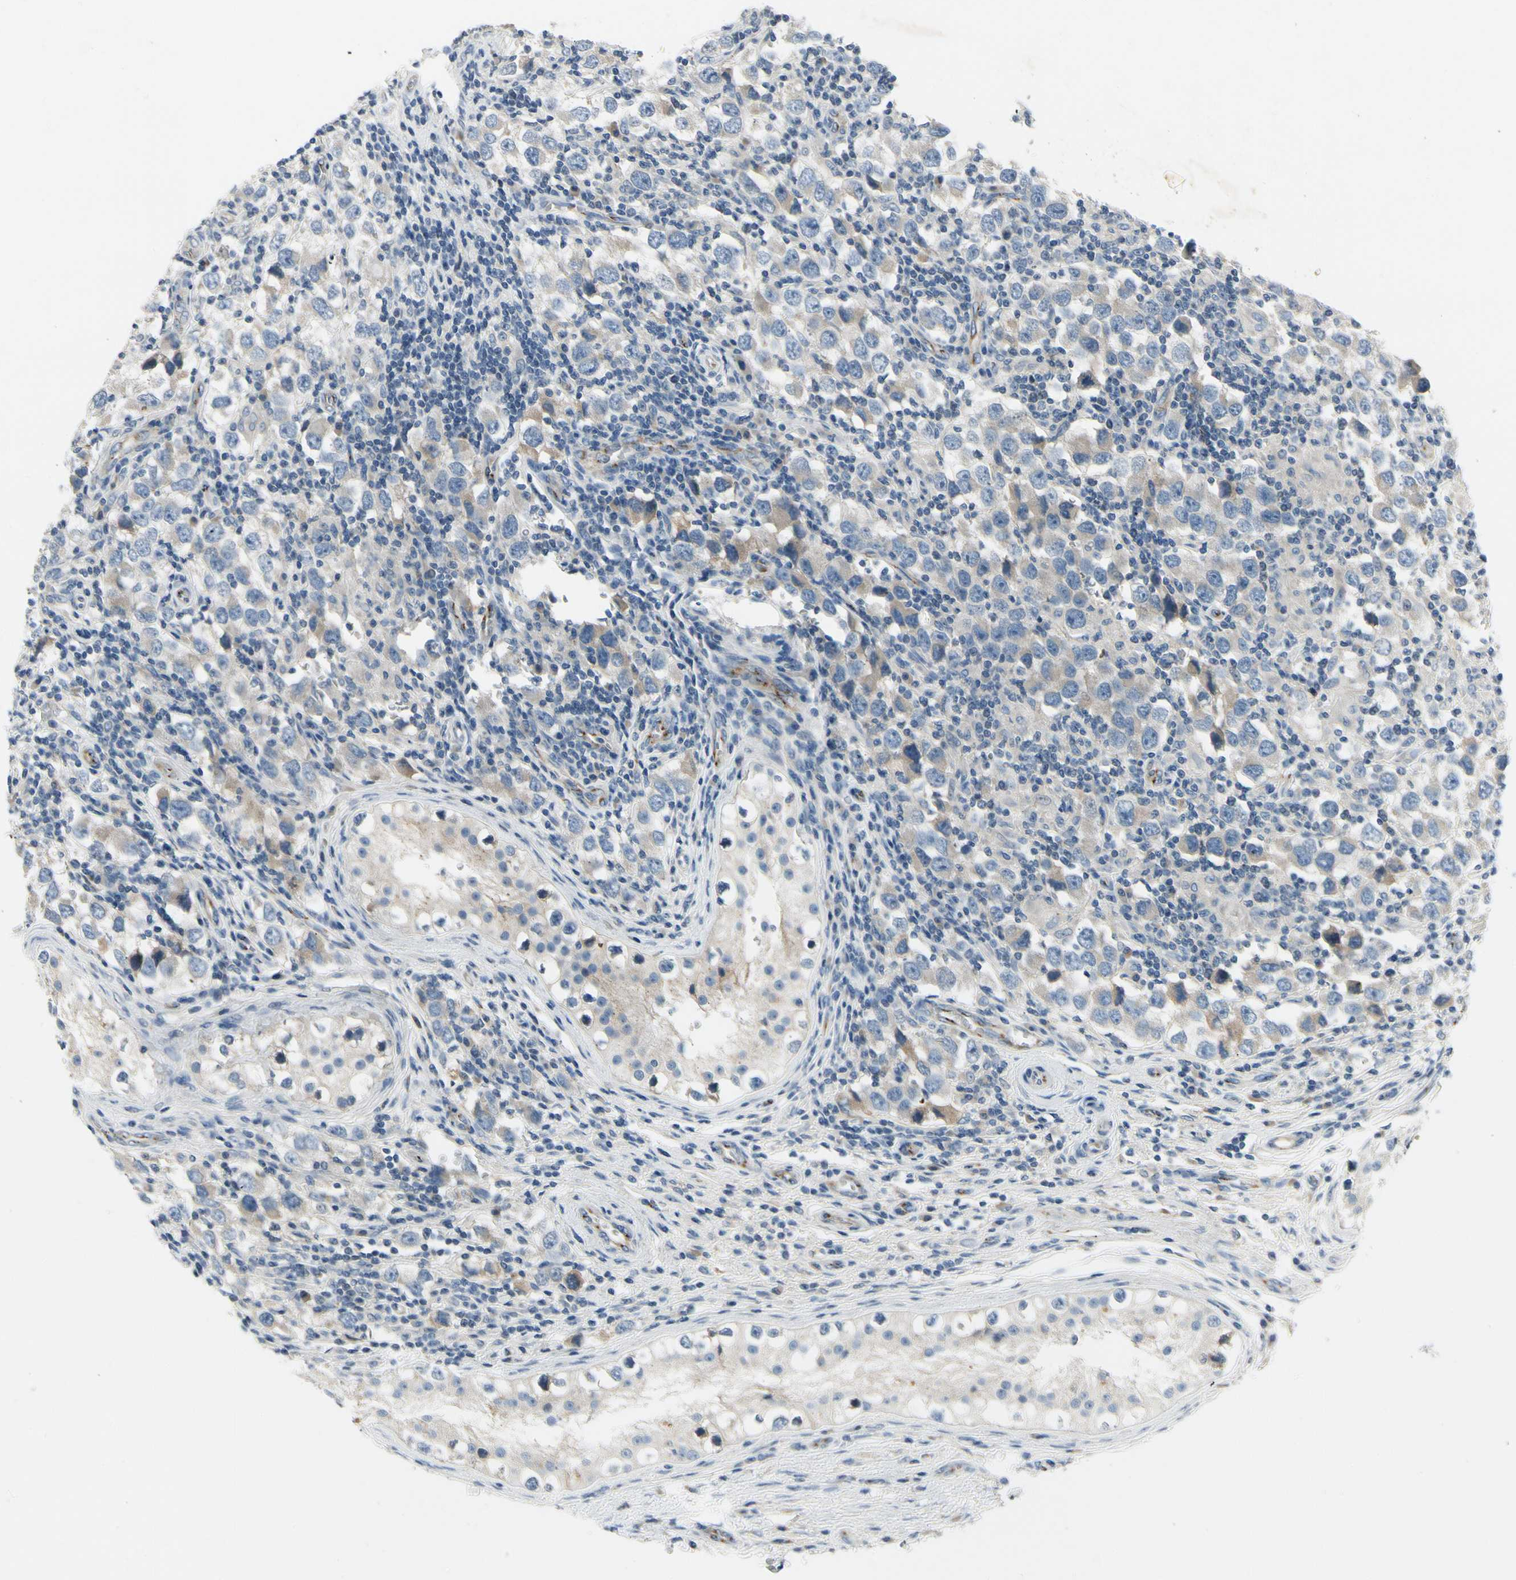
{"staining": {"intensity": "weak", "quantity": "25%-75%", "location": "cytoplasmic/membranous"}, "tissue": "testis cancer", "cell_type": "Tumor cells", "image_type": "cancer", "snomed": [{"axis": "morphology", "description": "Carcinoma, Embryonal, NOS"}, {"axis": "topography", "description": "Testis"}], "caption": "Immunohistochemistry (IHC) micrograph of testis cancer stained for a protein (brown), which displays low levels of weak cytoplasmic/membranous positivity in about 25%-75% of tumor cells.", "gene": "MANSC1", "patient": {"sex": "male", "age": 21}}